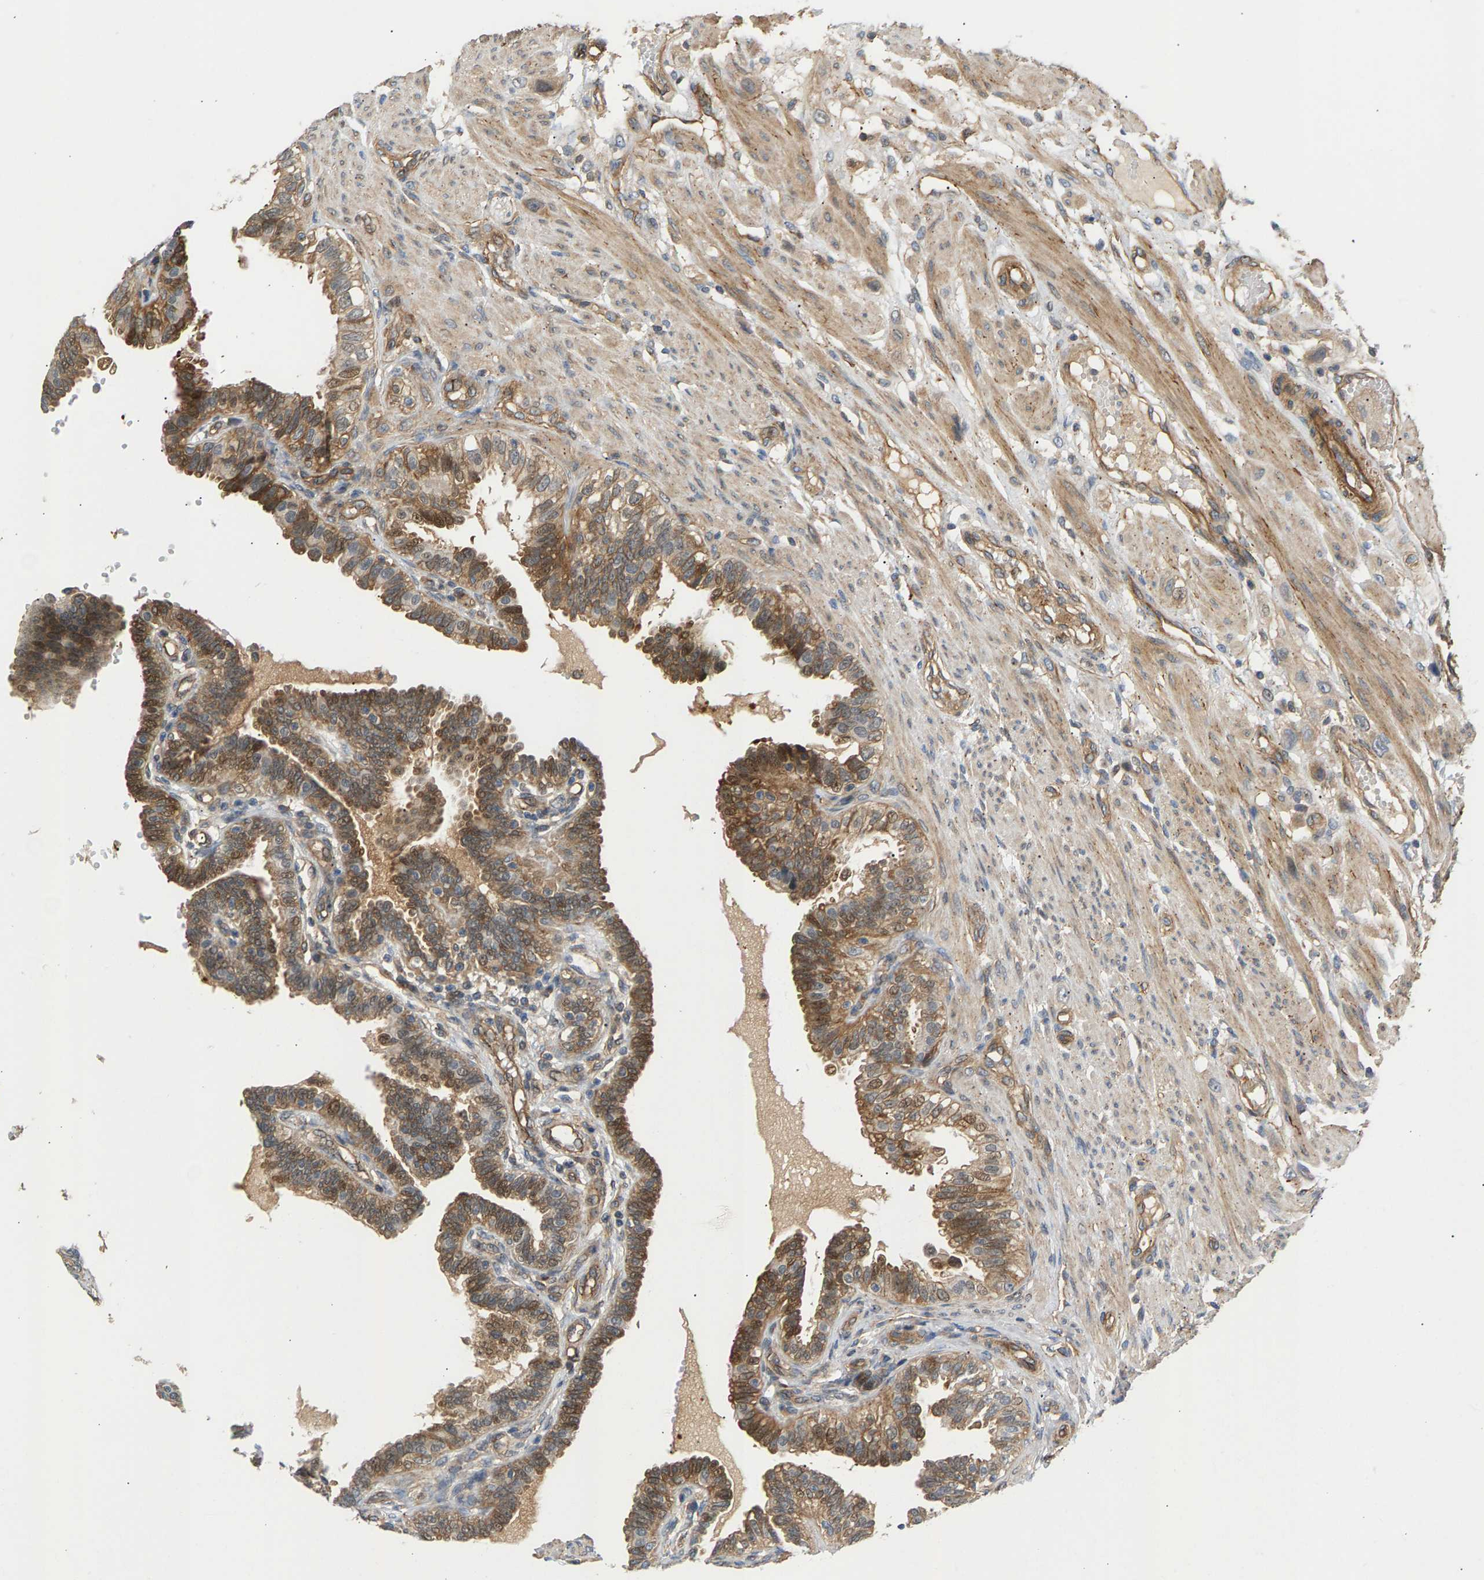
{"staining": {"intensity": "moderate", "quantity": "25%-75%", "location": "cytoplasmic/membranous"}, "tissue": "fallopian tube", "cell_type": "Glandular cells", "image_type": "normal", "snomed": [{"axis": "morphology", "description": "Normal tissue, NOS"}, {"axis": "topography", "description": "Fallopian tube"}, {"axis": "topography", "description": "Placenta"}], "caption": "Protein positivity by IHC exhibits moderate cytoplasmic/membranous staining in about 25%-75% of glandular cells in unremarkable fallopian tube. (Brightfield microscopy of DAB IHC at high magnification).", "gene": "KRTAP27", "patient": {"sex": "female", "age": 34}}